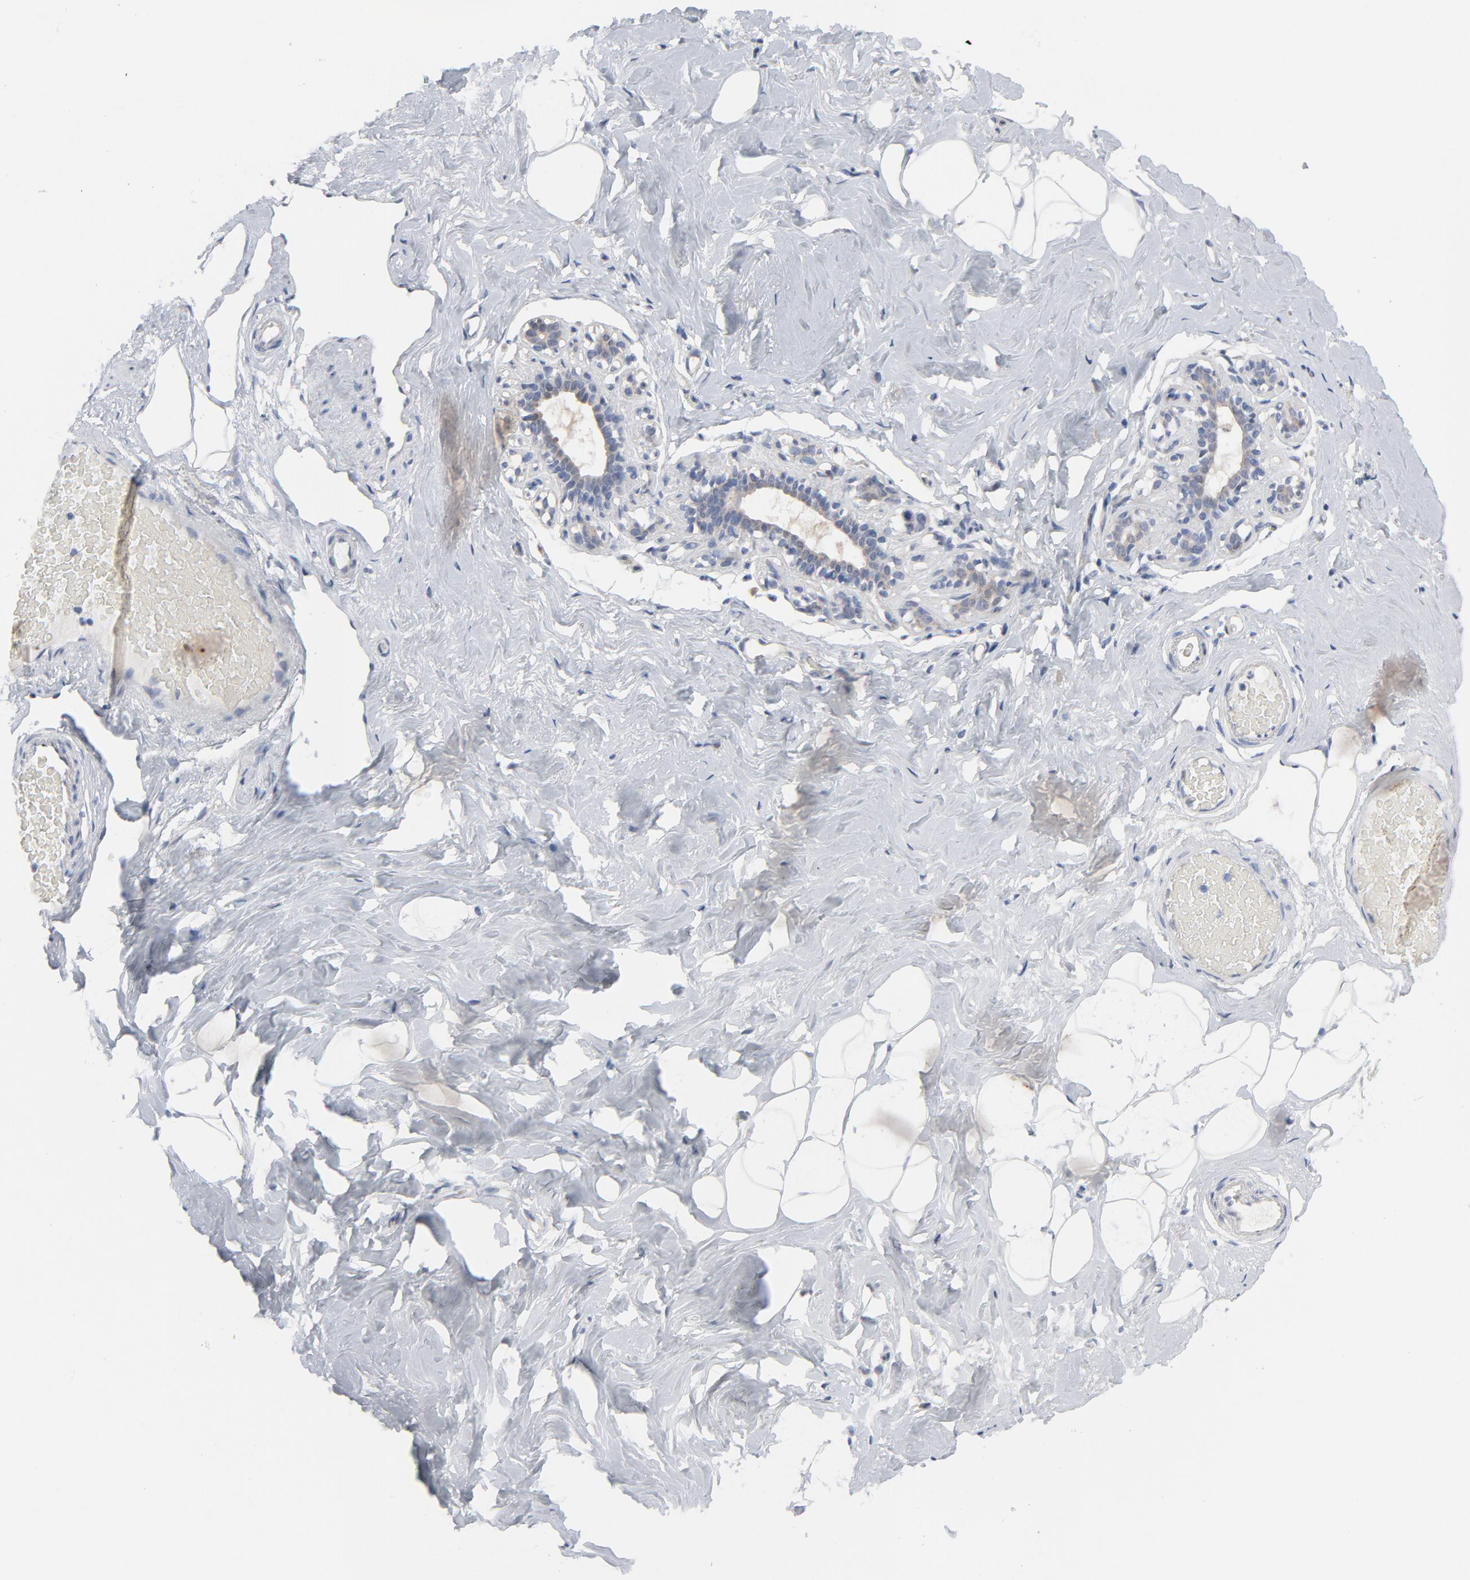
{"staining": {"intensity": "negative", "quantity": "none", "location": "none"}, "tissue": "breast", "cell_type": "Adipocytes", "image_type": "normal", "snomed": [{"axis": "morphology", "description": "Normal tissue, NOS"}, {"axis": "topography", "description": "Breast"}, {"axis": "topography", "description": "Soft tissue"}], "caption": "High power microscopy photomicrograph of an immunohistochemistry histopathology image of unremarkable breast, revealing no significant positivity in adipocytes. (DAB immunohistochemistry (IHC) visualized using brightfield microscopy, high magnification).", "gene": "PRDX1", "patient": {"sex": "female", "age": 75}}